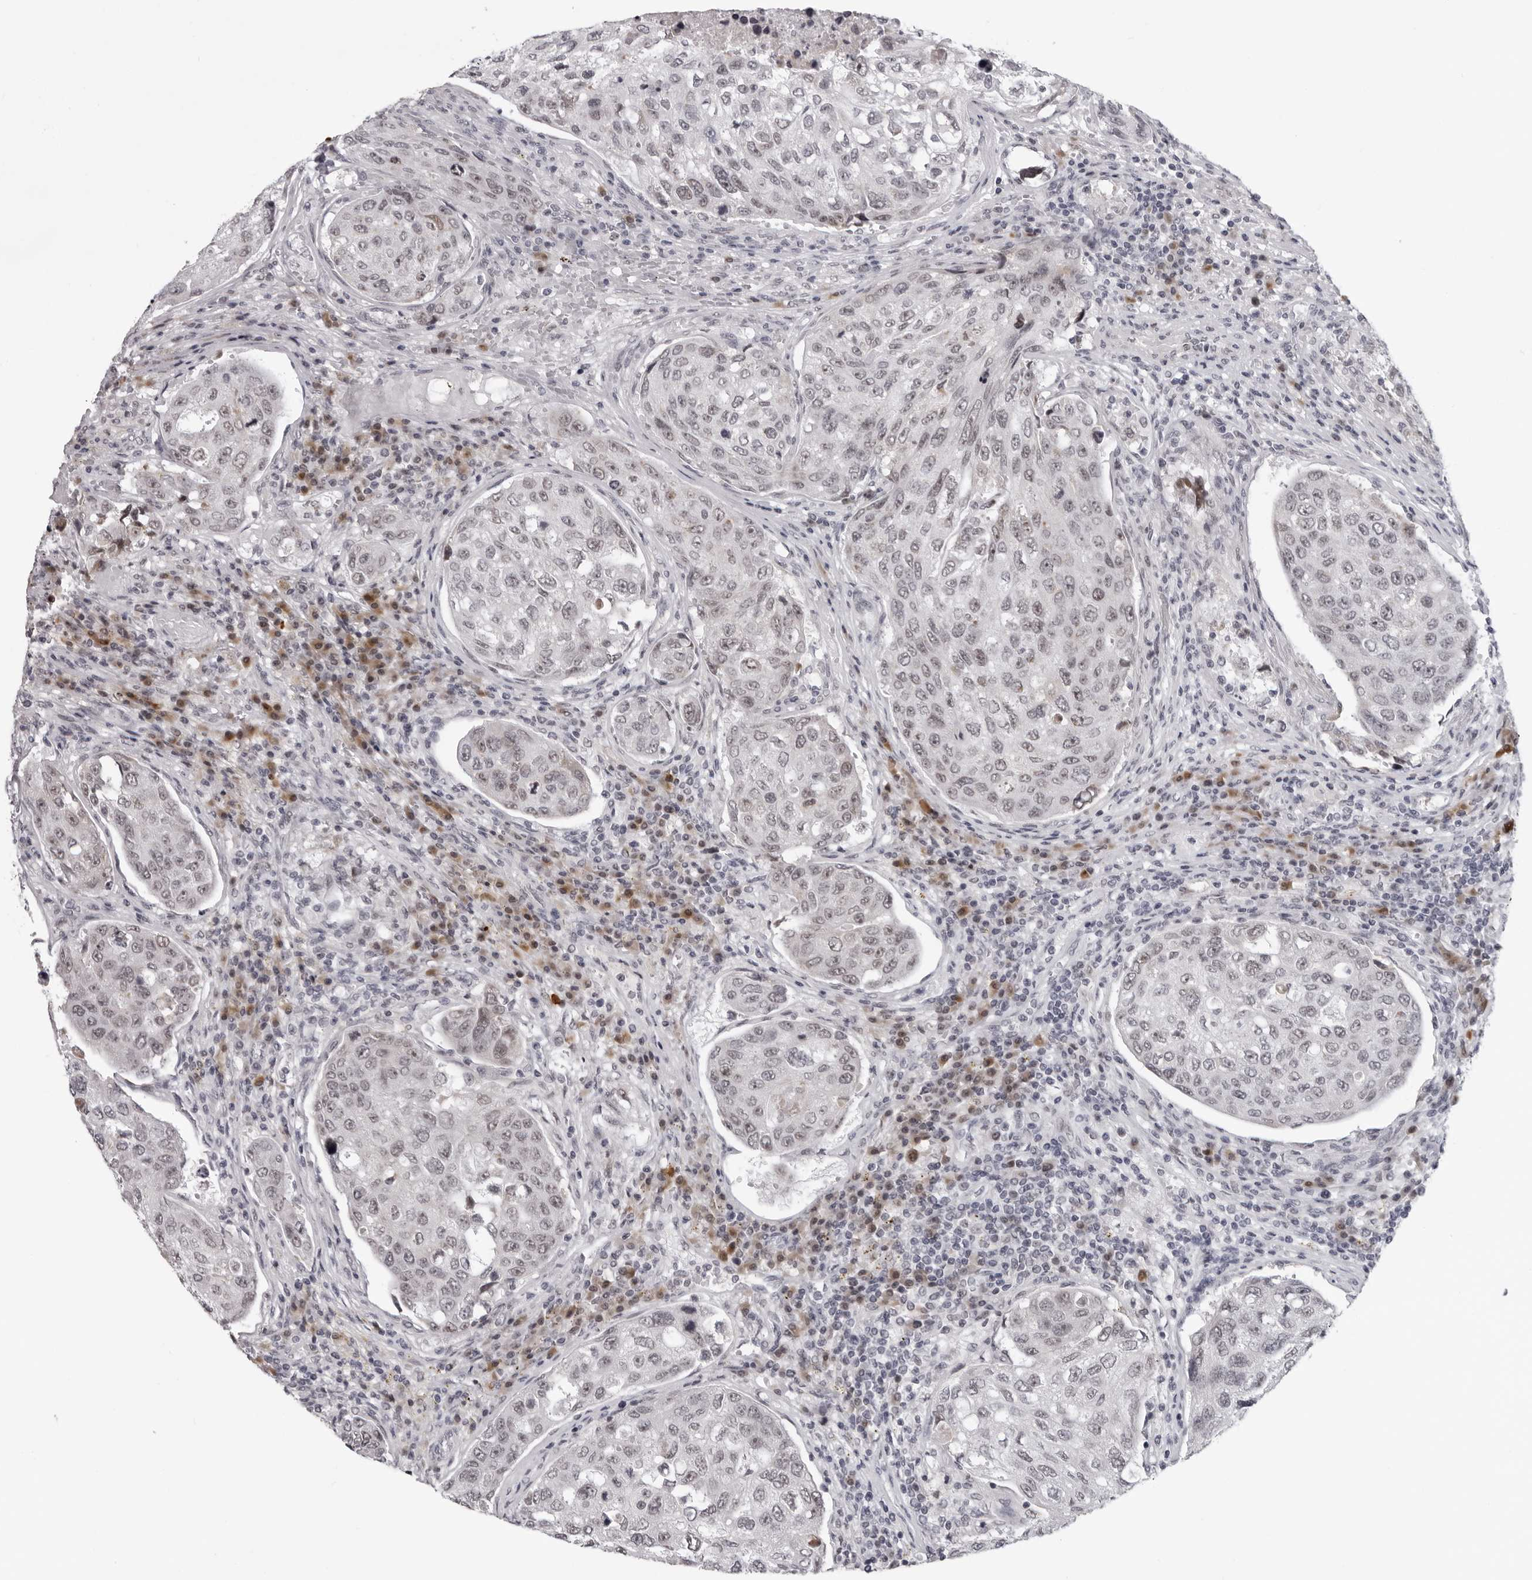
{"staining": {"intensity": "moderate", "quantity": "25%-75%", "location": "nuclear"}, "tissue": "urothelial cancer", "cell_type": "Tumor cells", "image_type": "cancer", "snomed": [{"axis": "morphology", "description": "Urothelial carcinoma, High grade"}, {"axis": "topography", "description": "Lymph node"}, {"axis": "topography", "description": "Urinary bladder"}], "caption": "Urothelial carcinoma (high-grade) stained for a protein (brown) exhibits moderate nuclear positive positivity in approximately 25%-75% of tumor cells.", "gene": "EXOSC10", "patient": {"sex": "male", "age": 51}}